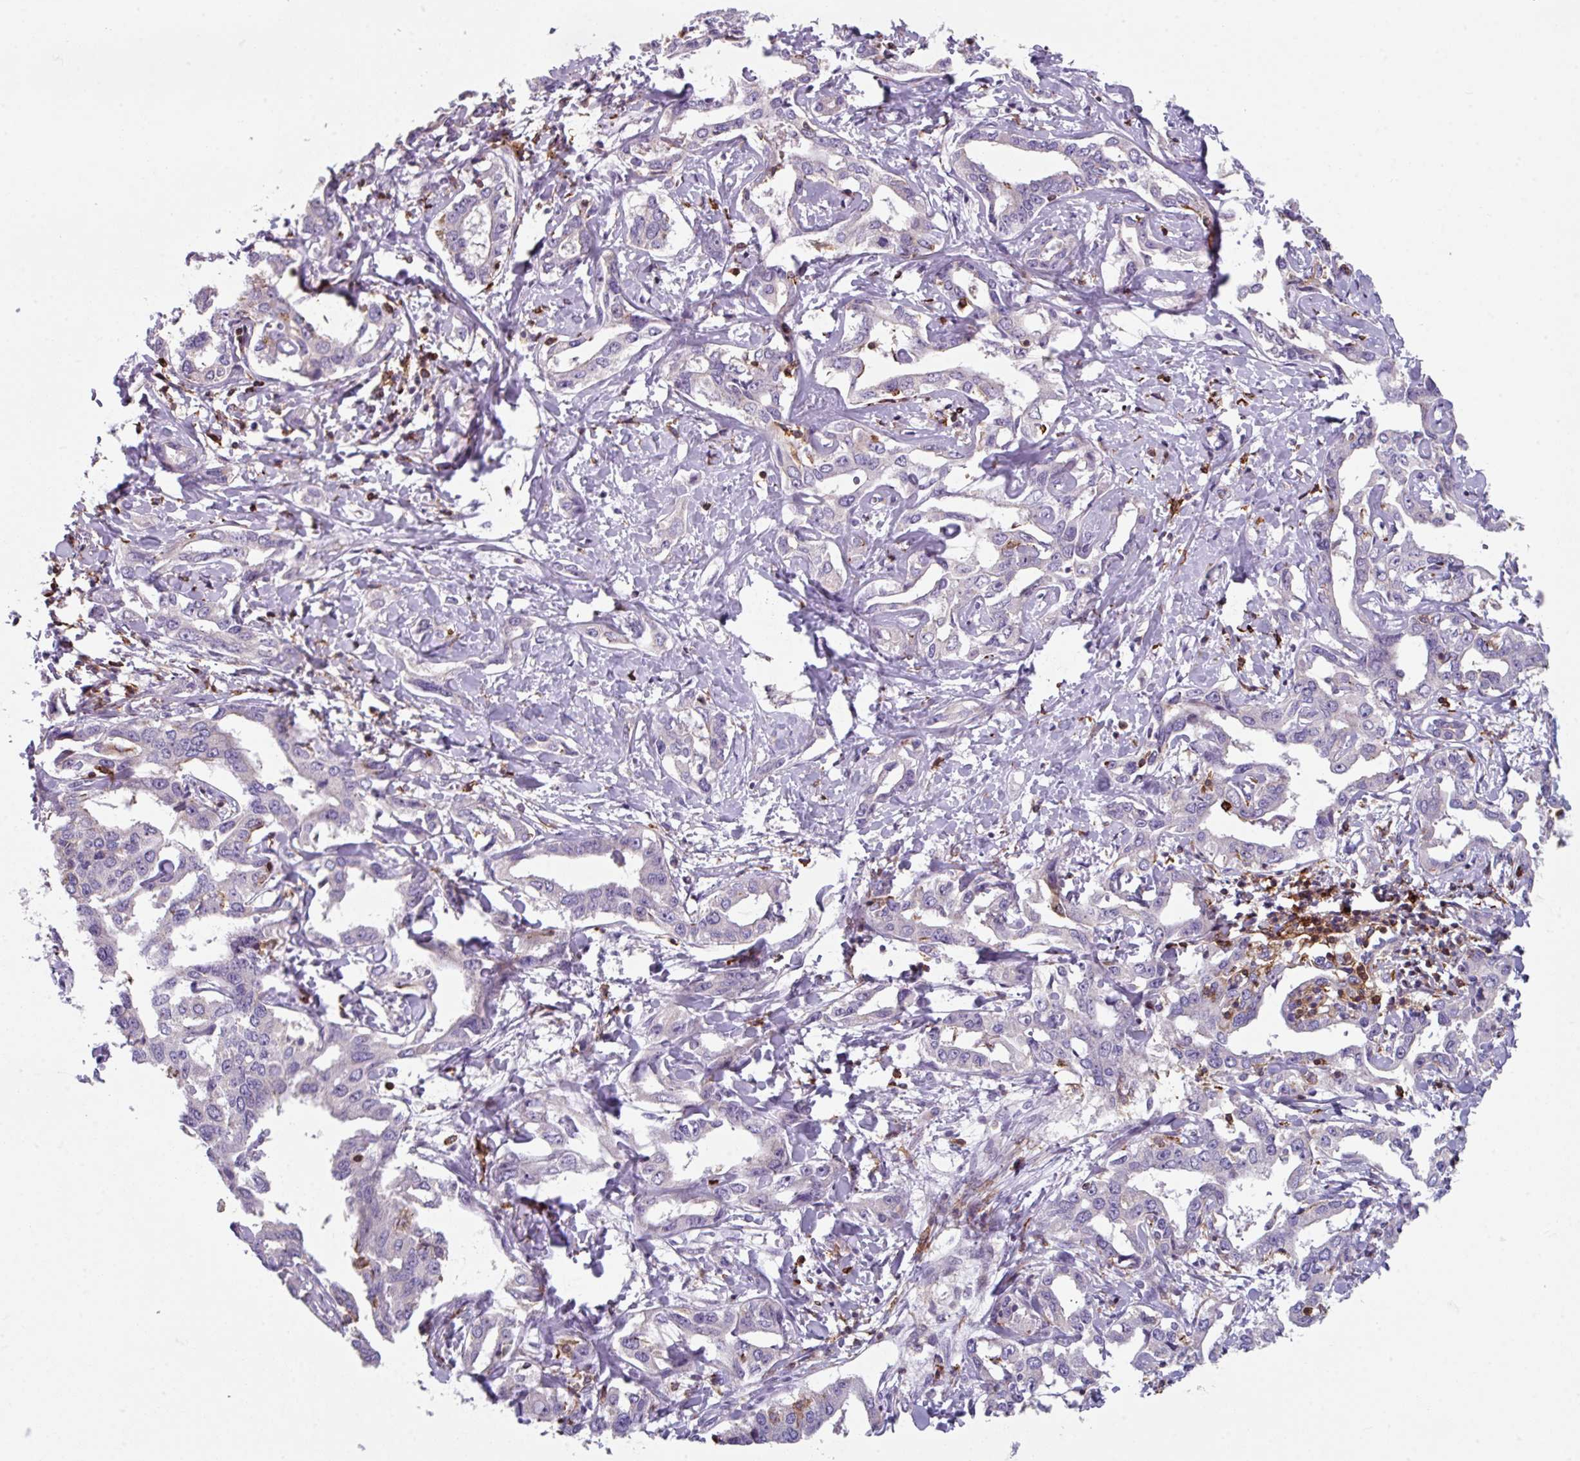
{"staining": {"intensity": "negative", "quantity": "none", "location": "none"}, "tissue": "liver cancer", "cell_type": "Tumor cells", "image_type": "cancer", "snomed": [{"axis": "morphology", "description": "Cholangiocarcinoma"}, {"axis": "topography", "description": "Liver"}], "caption": "Protein analysis of liver cancer shows no significant staining in tumor cells. The staining was performed using DAB (3,3'-diaminobenzidine) to visualize the protein expression in brown, while the nuclei were stained in blue with hematoxylin (Magnification: 20x).", "gene": "NEDD9", "patient": {"sex": "male", "age": 59}}